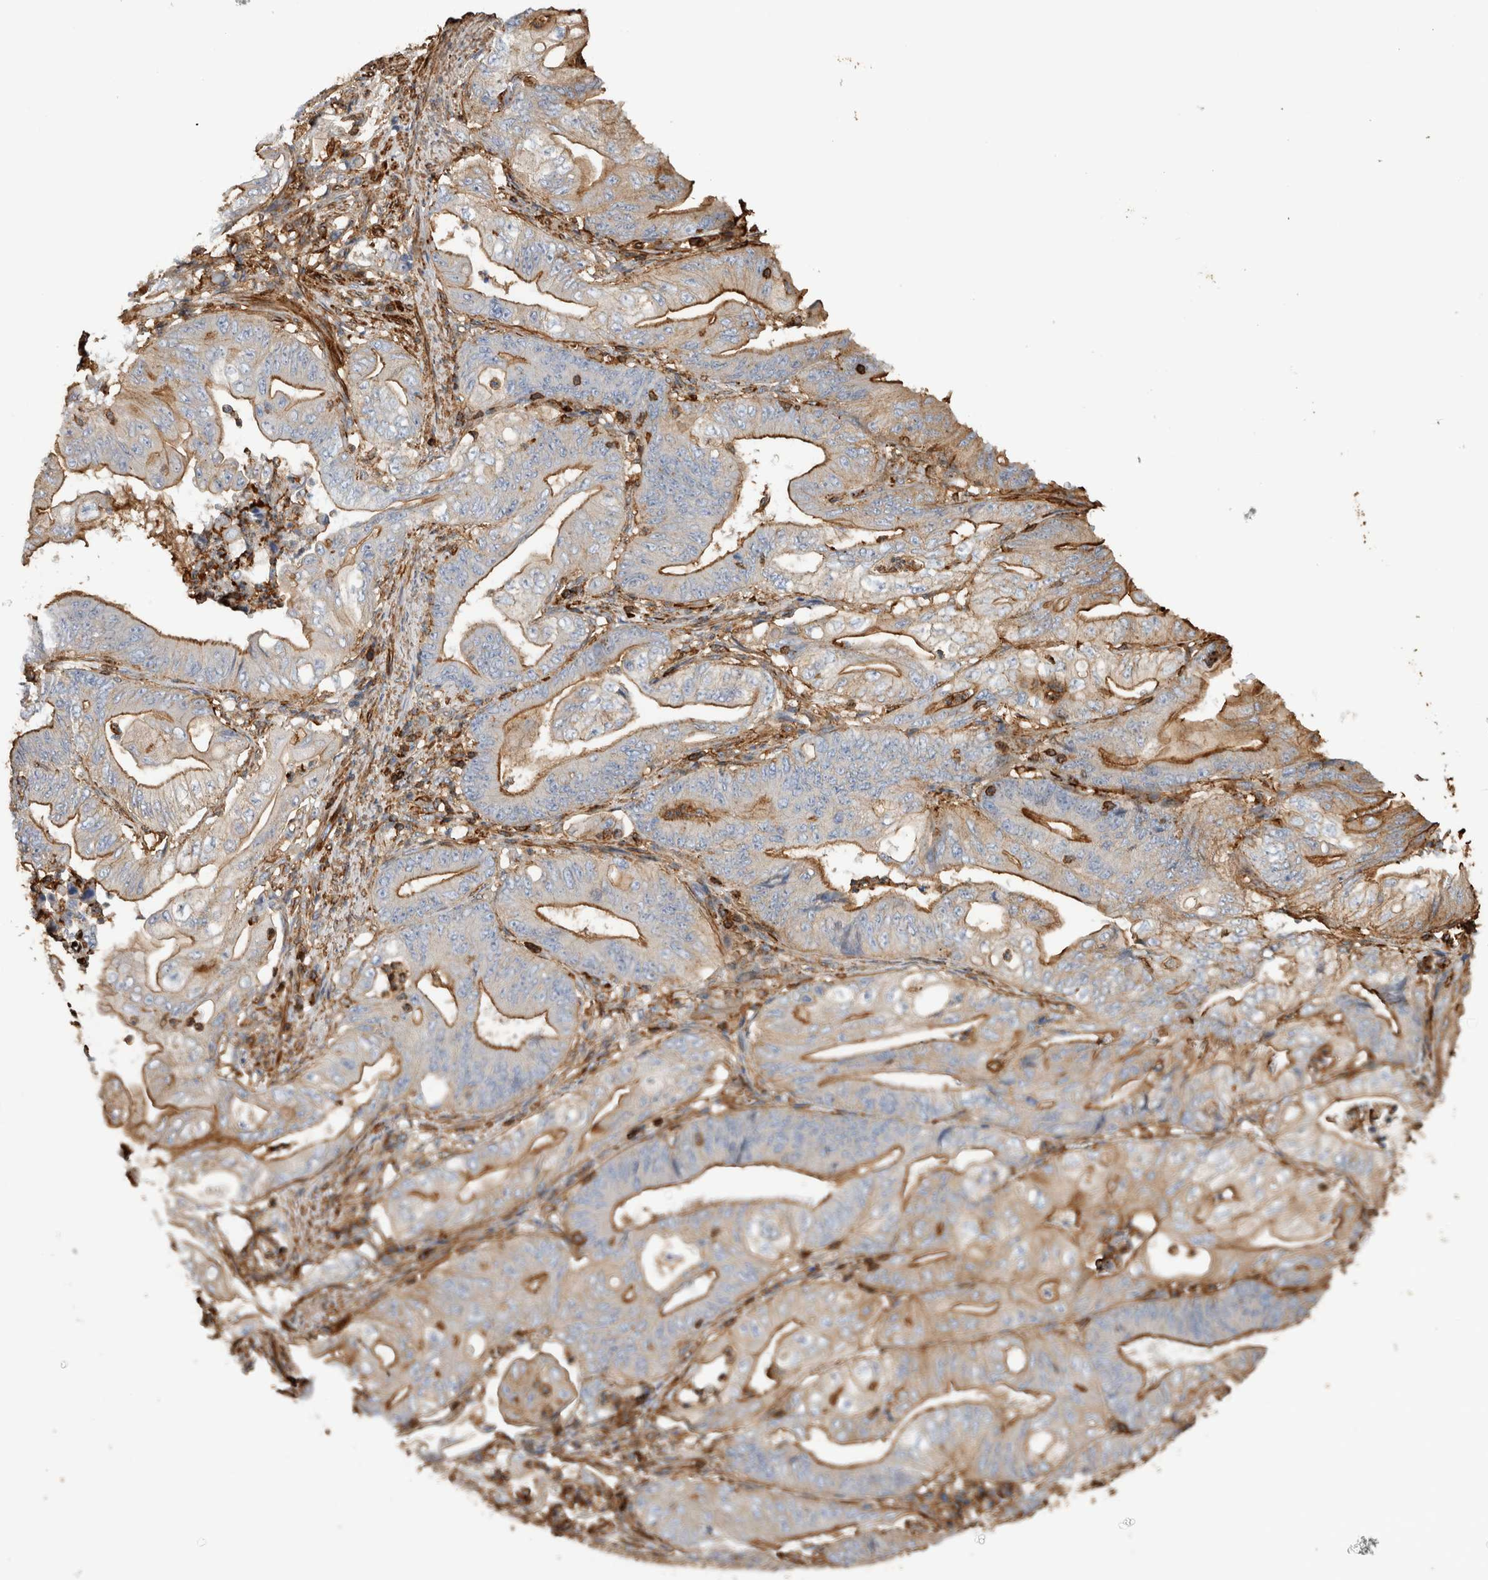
{"staining": {"intensity": "moderate", "quantity": "25%-75%", "location": "cytoplasmic/membranous"}, "tissue": "stomach cancer", "cell_type": "Tumor cells", "image_type": "cancer", "snomed": [{"axis": "morphology", "description": "Adenocarcinoma, NOS"}, {"axis": "topography", "description": "Stomach"}], "caption": "Moderate cytoplasmic/membranous protein expression is appreciated in about 25%-75% of tumor cells in stomach cancer (adenocarcinoma).", "gene": "GPER1", "patient": {"sex": "female", "age": 73}}